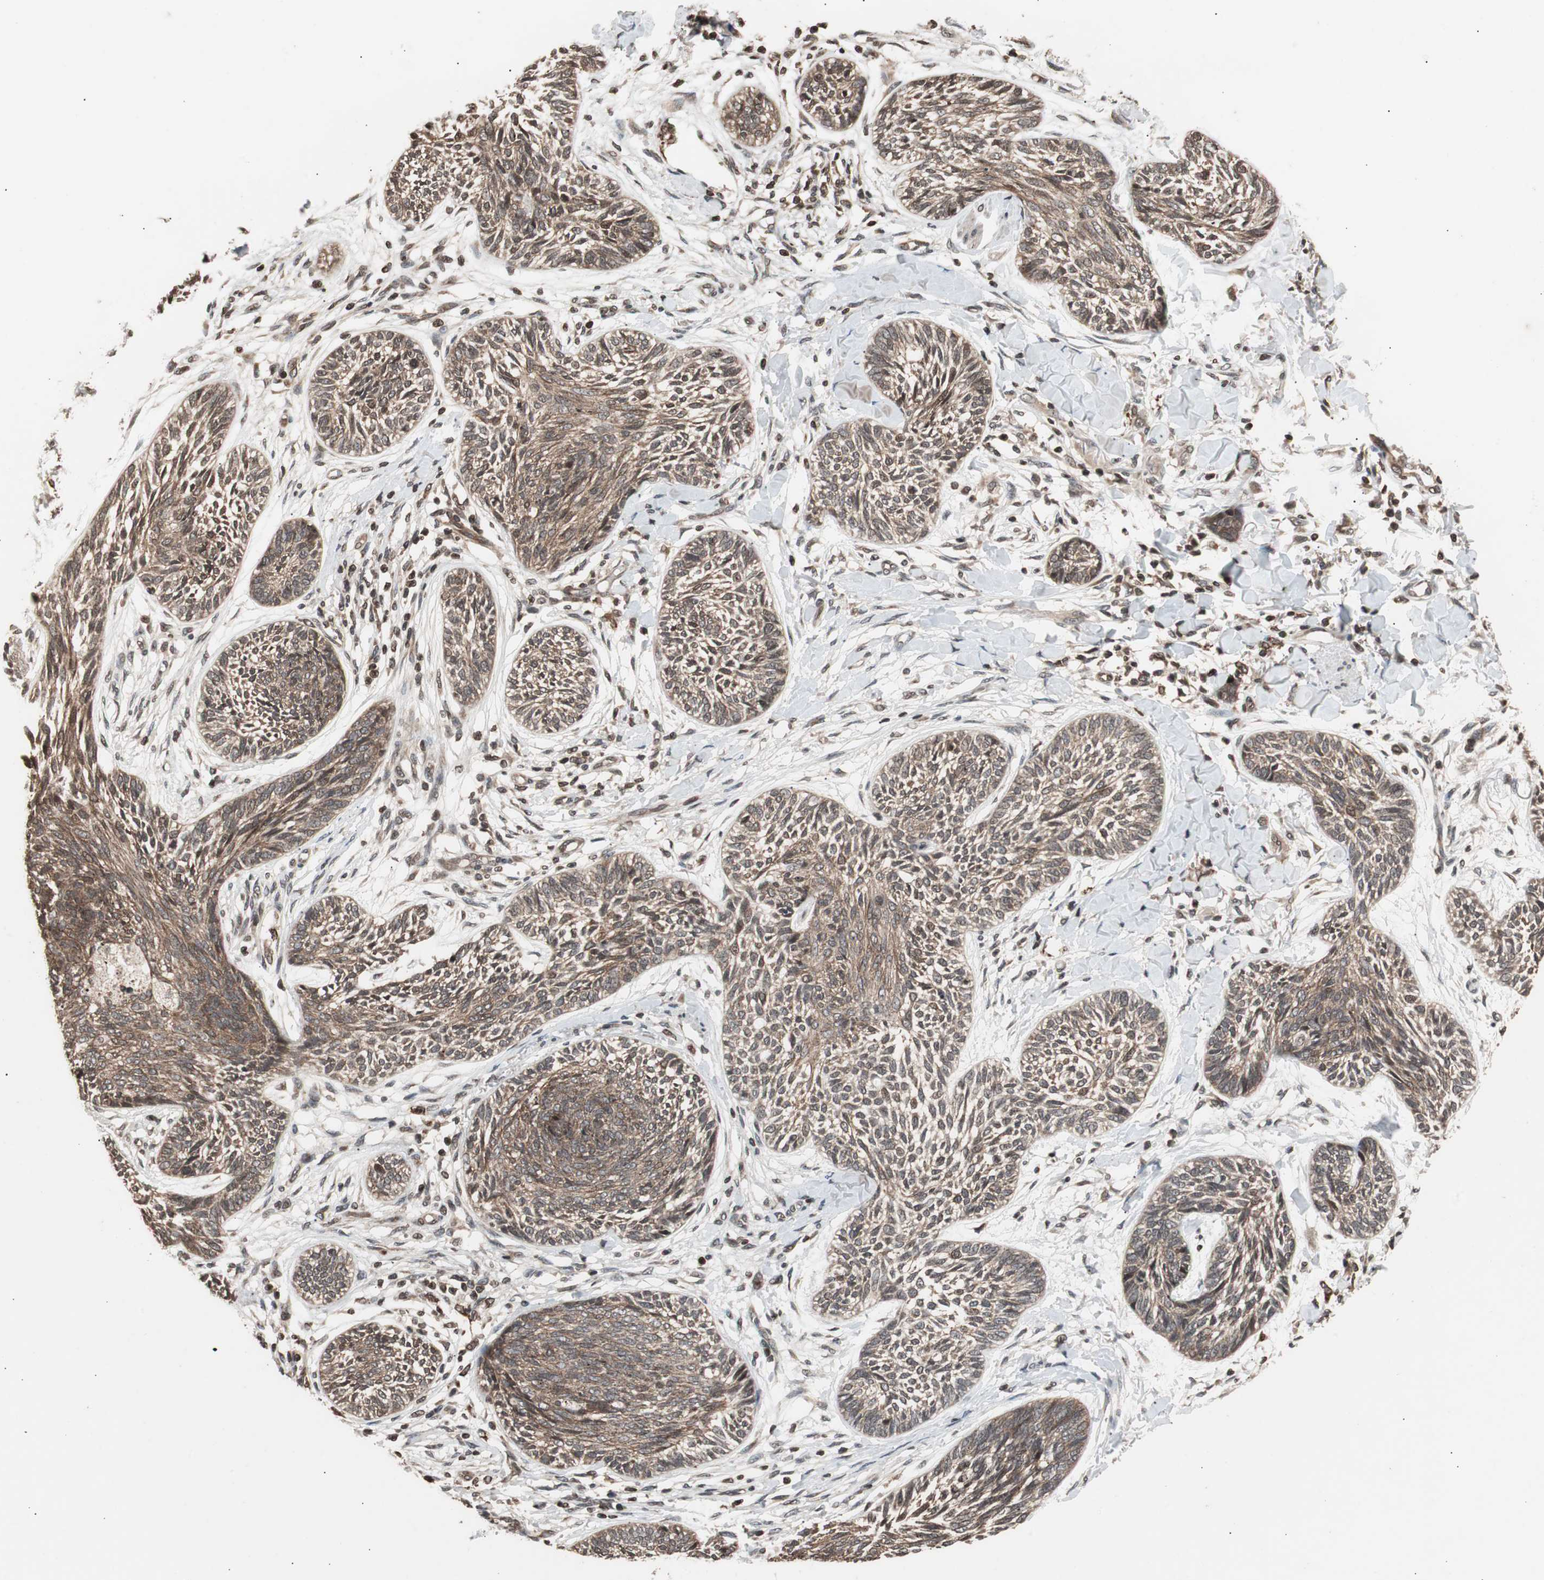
{"staining": {"intensity": "moderate", "quantity": ">75%", "location": "cytoplasmic/membranous"}, "tissue": "skin cancer", "cell_type": "Tumor cells", "image_type": "cancer", "snomed": [{"axis": "morphology", "description": "Papilloma, NOS"}, {"axis": "morphology", "description": "Basal cell carcinoma"}, {"axis": "topography", "description": "Skin"}], "caption": "Protein expression analysis of human skin basal cell carcinoma reveals moderate cytoplasmic/membranous expression in about >75% of tumor cells. The staining was performed using DAB (3,3'-diaminobenzidine), with brown indicating positive protein expression. Nuclei are stained blue with hematoxylin.", "gene": "ZFC3H1", "patient": {"sex": "male", "age": 87}}